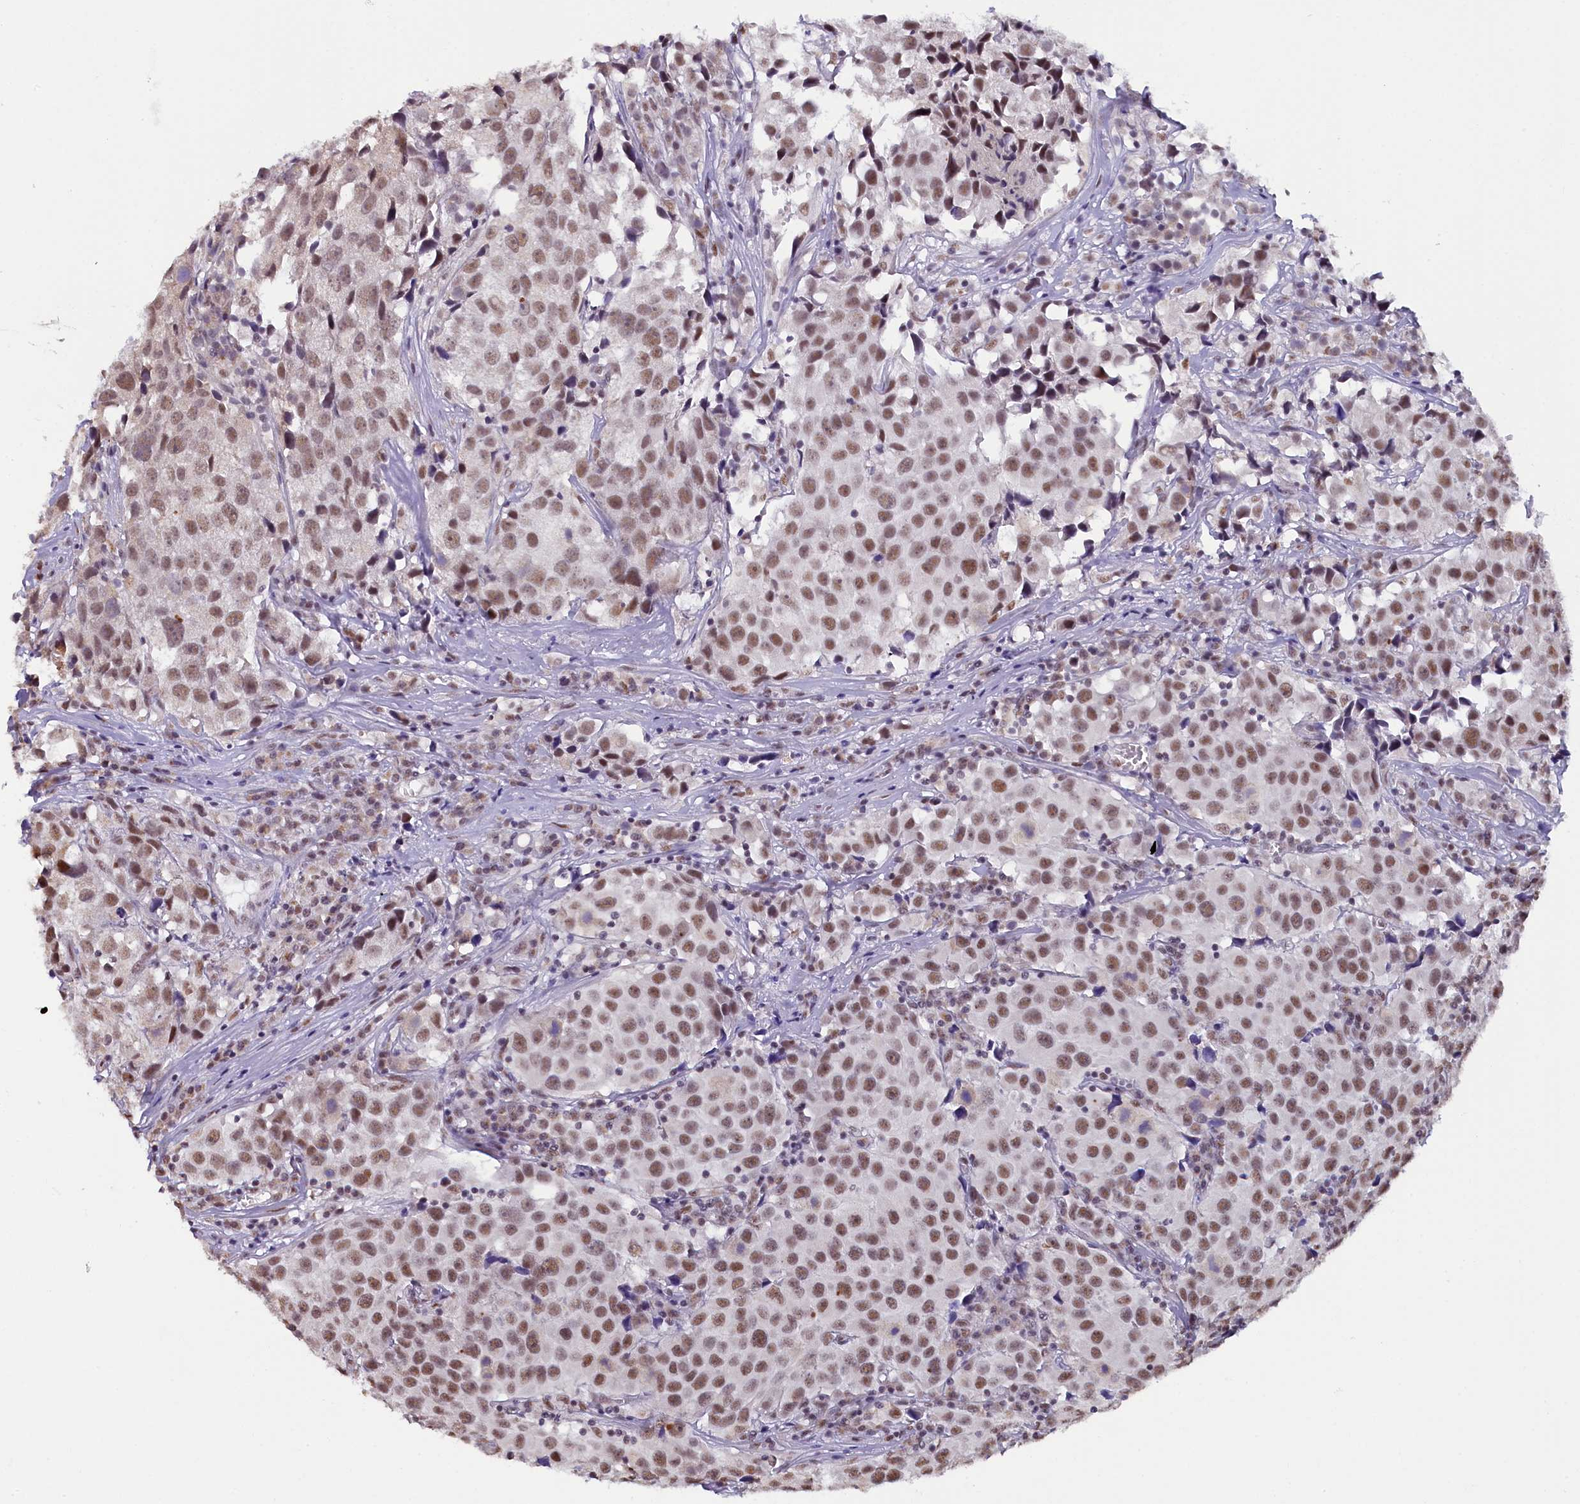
{"staining": {"intensity": "moderate", "quantity": "25%-75%", "location": "nuclear"}, "tissue": "urothelial cancer", "cell_type": "Tumor cells", "image_type": "cancer", "snomed": [{"axis": "morphology", "description": "Urothelial carcinoma, High grade"}, {"axis": "topography", "description": "Urinary bladder"}], "caption": "A histopathology image of human high-grade urothelial carcinoma stained for a protein reveals moderate nuclear brown staining in tumor cells.", "gene": "NCBP1", "patient": {"sex": "female", "age": 75}}